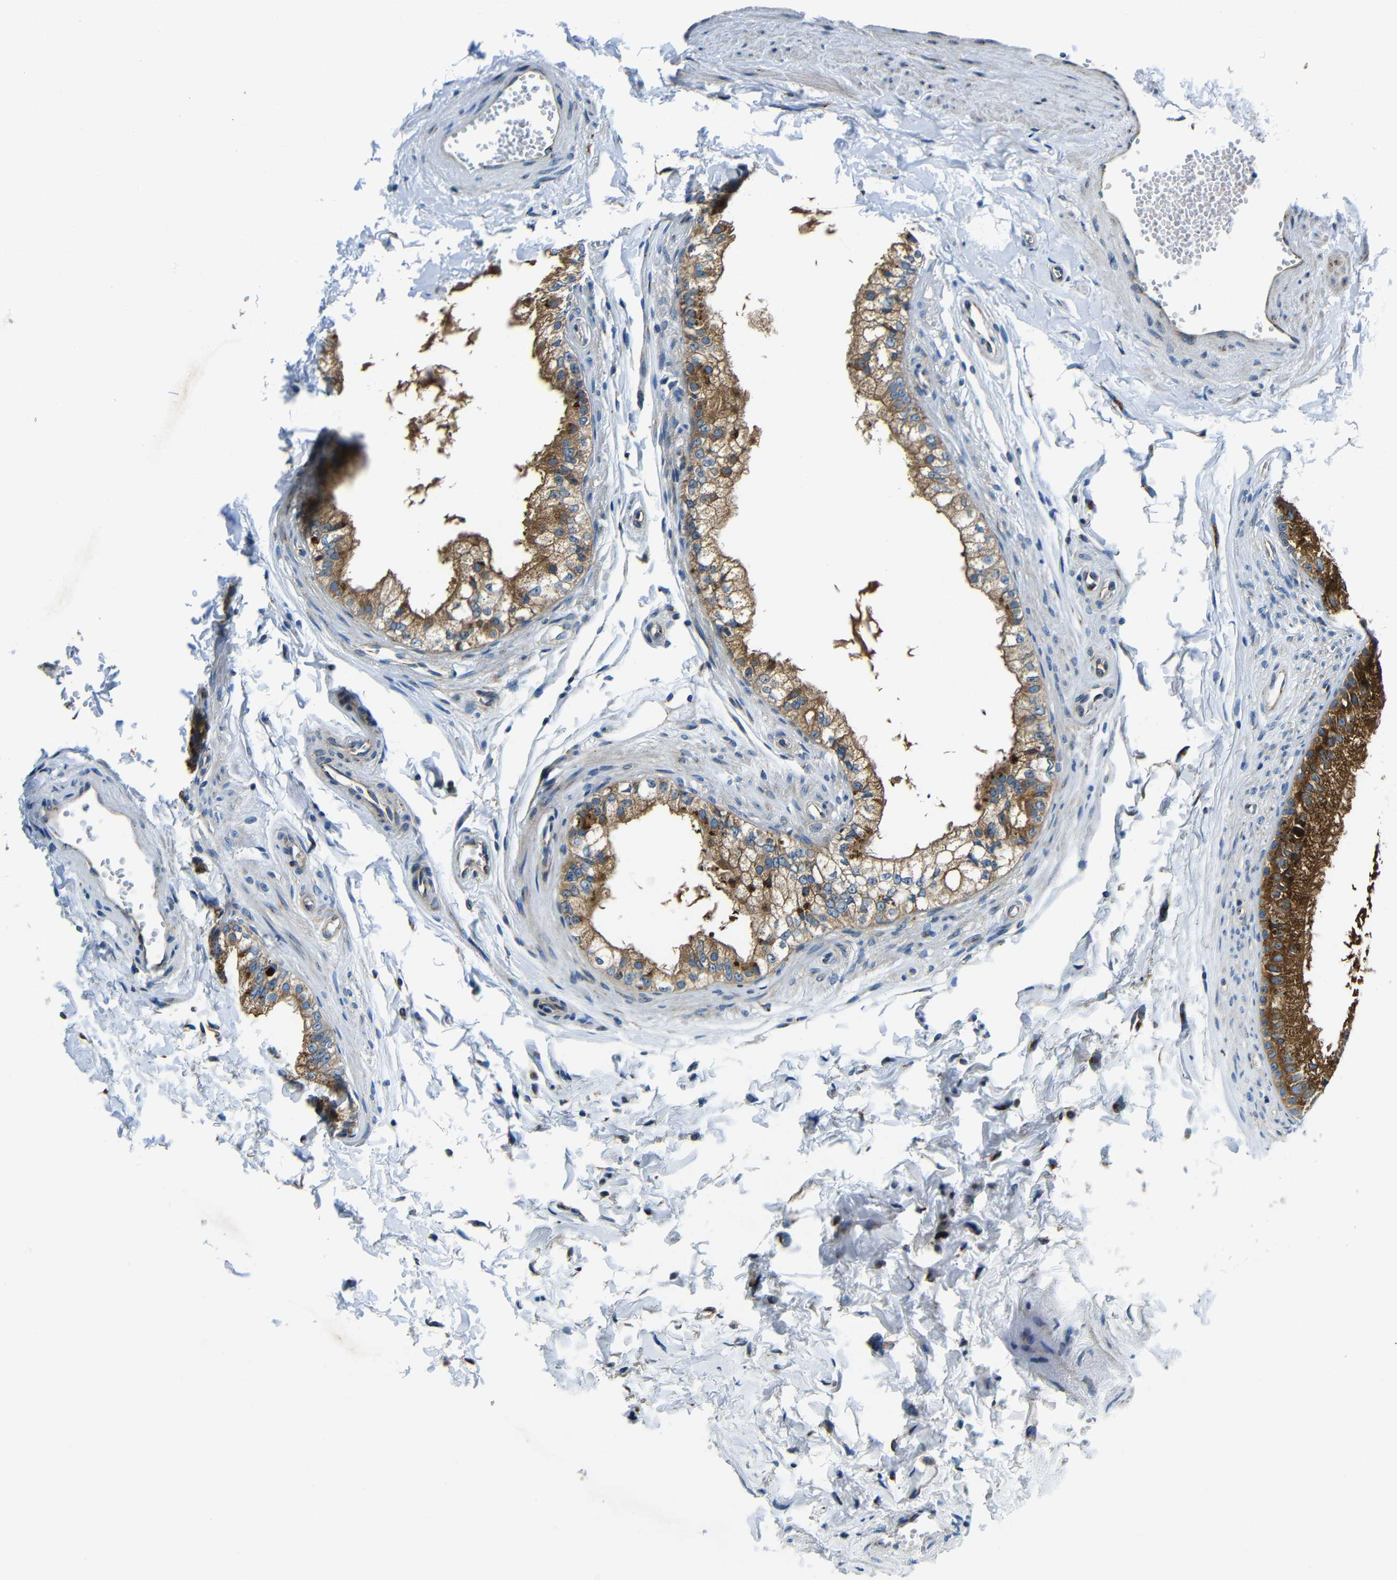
{"staining": {"intensity": "moderate", "quantity": ">75%", "location": "cytoplasmic/membranous"}, "tissue": "epididymis", "cell_type": "Glandular cells", "image_type": "normal", "snomed": [{"axis": "morphology", "description": "Normal tissue, NOS"}, {"axis": "topography", "description": "Epididymis"}], "caption": "Immunohistochemistry (IHC) staining of benign epididymis, which demonstrates medium levels of moderate cytoplasmic/membranous staining in about >75% of glandular cells indicating moderate cytoplasmic/membranous protein staining. The staining was performed using DAB (3,3'-diaminobenzidine) (brown) for protein detection and nuclei were counterstained in hematoxylin (blue).", "gene": "USO1", "patient": {"sex": "male", "age": 56}}